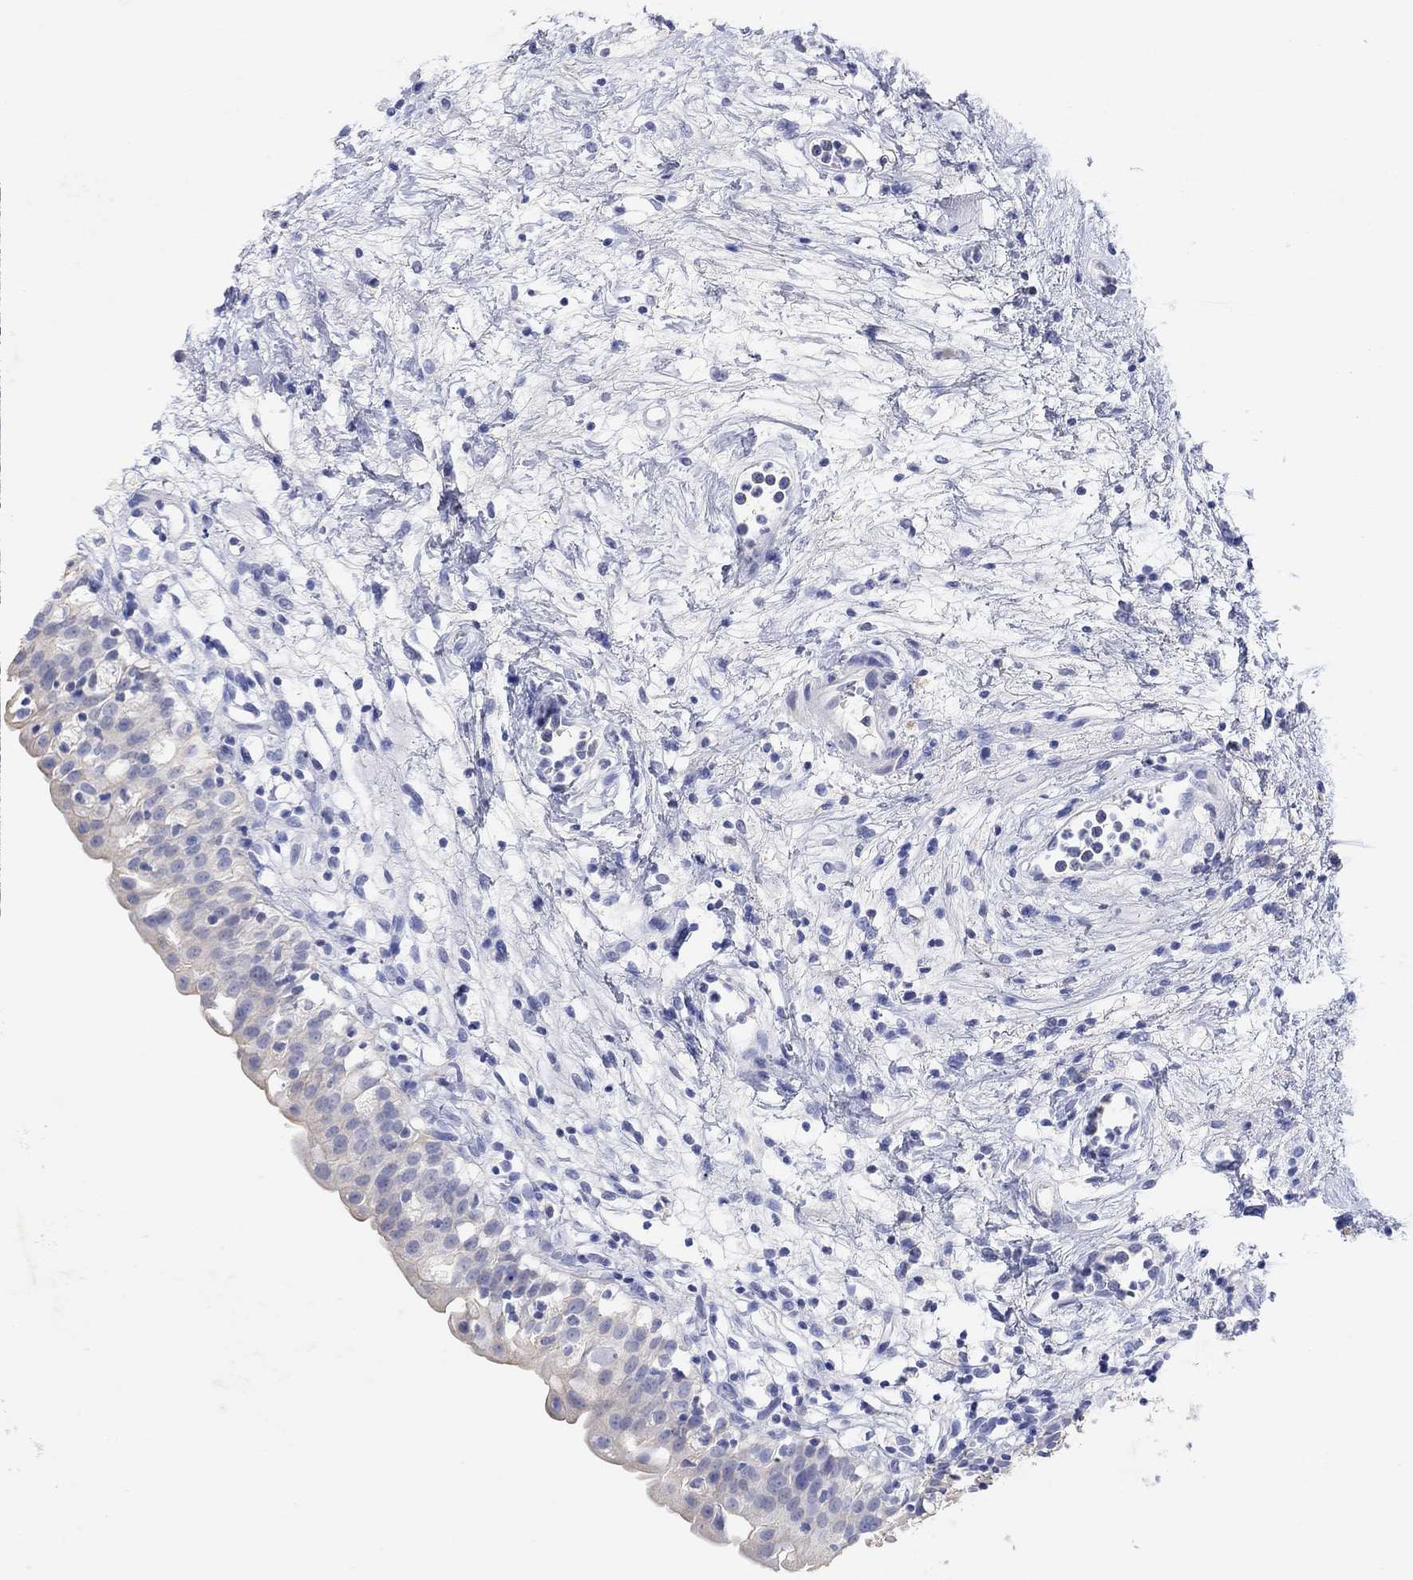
{"staining": {"intensity": "negative", "quantity": "none", "location": "none"}, "tissue": "urinary bladder", "cell_type": "Urothelial cells", "image_type": "normal", "snomed": [{"axis": "morphology", "description": "Normal tissue, NOS"}, {"axis": "topography", "description": "Urinary bladder"}], "caption": "Immunohistochemical staining of benign urinary bladder shows no significant staining in urothelial cells. (IHC, brightfield microscopy, high magnification).", "gene": "TYR", "patient": {"sex": "male", "age": 76}}